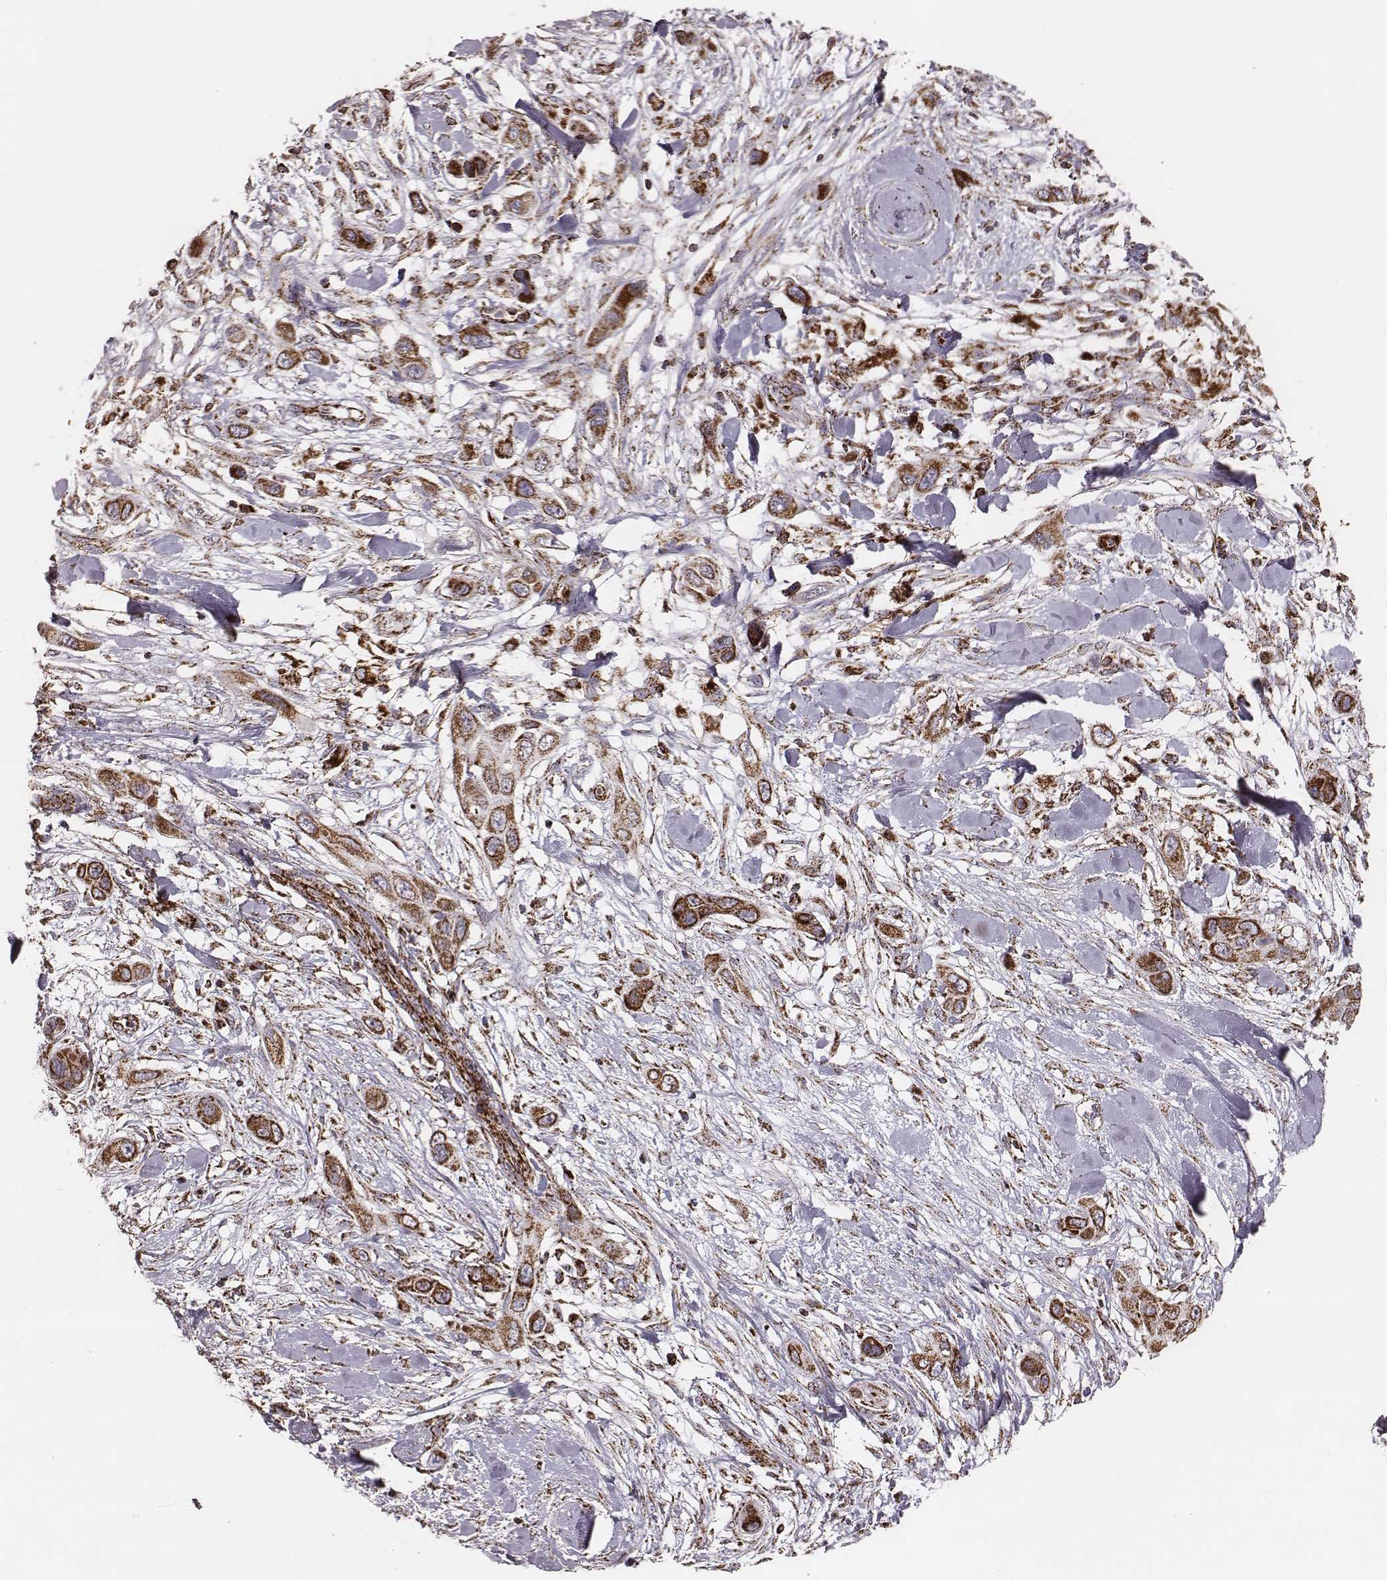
{"staining": {"intensity": "strong", "quantity": ">75%", "location": "cytoplasmic/membranous"}, "tissue": "skin cancer", "cell_type": "Tumor cells", "image_type": "cancer", "snomed": [{"axis": "morphology", "description": "Squamous cell carcinoma, NOS"}, {"axis": "topography", "description": "Skin"}], "caption": "A brown stain shows strong cytoplasmic/membranous positivity of a protein in human skin cancer tumor cells.", "gene": "TUFM", "patient": {"sex": "male", "age": 79}}